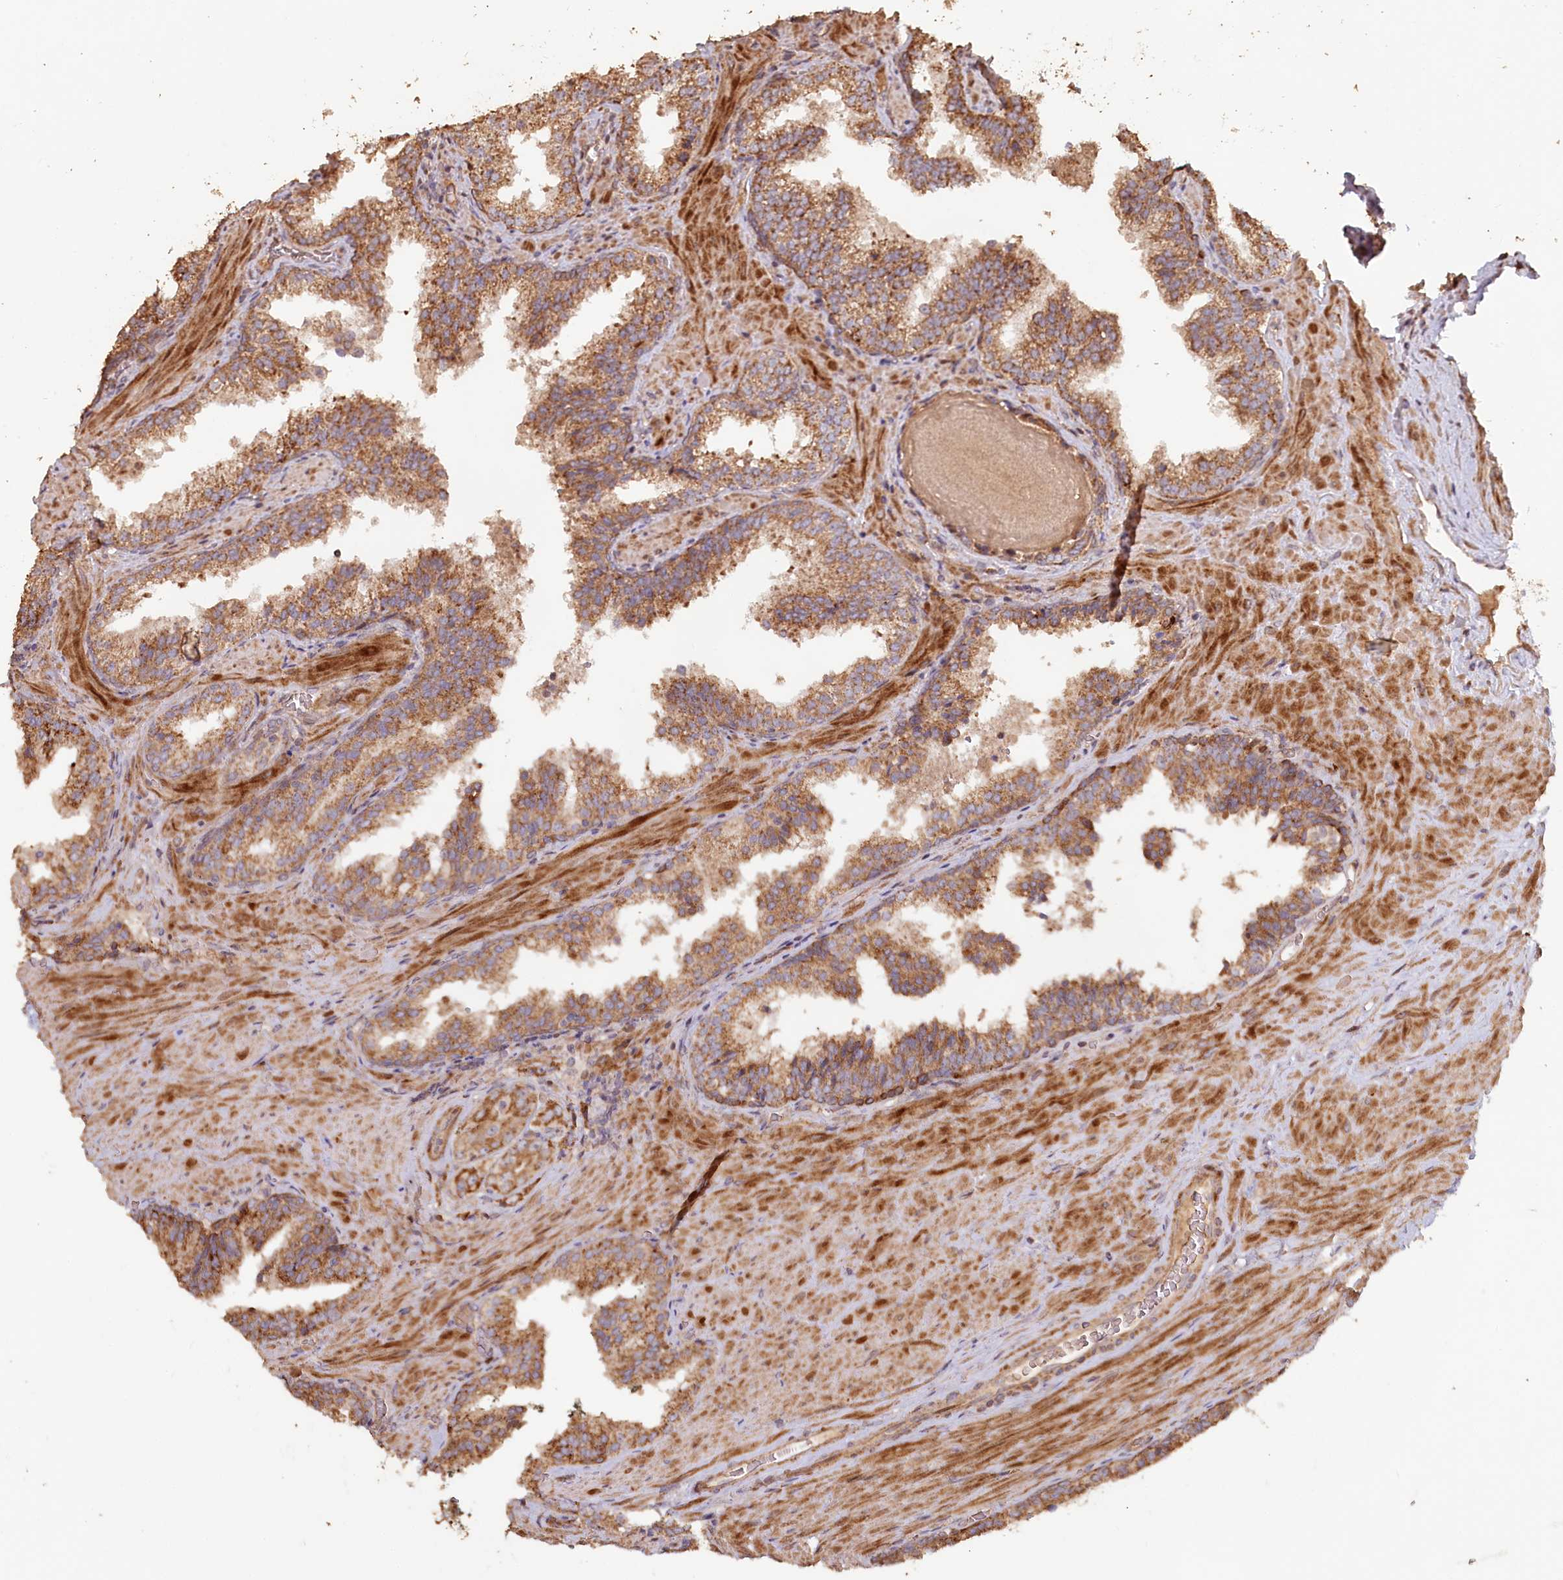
{"staining": {"intensity": "moderate", "quantity": ">75%", "location": "cytoplasmic/membranous"}, "tissue": "prostate cancer", "cell_type": "Tumor cells", "image_type": "cancer", "snomed": [{"axis": "morphology", "description": "Adenocarcinoma, High grade"}, {"axis": "topography", "description": "Prostate"}], "caption": "This is a micrograph of immunohistochemistry (IHC) staining of prostate cancer (high-grade adenocarcinoma), which shows moderate expression in the cytoplasmic/membranous of tumor cells.", "gene": "HAL", "patient": {"sex": "male", "age": 68}}